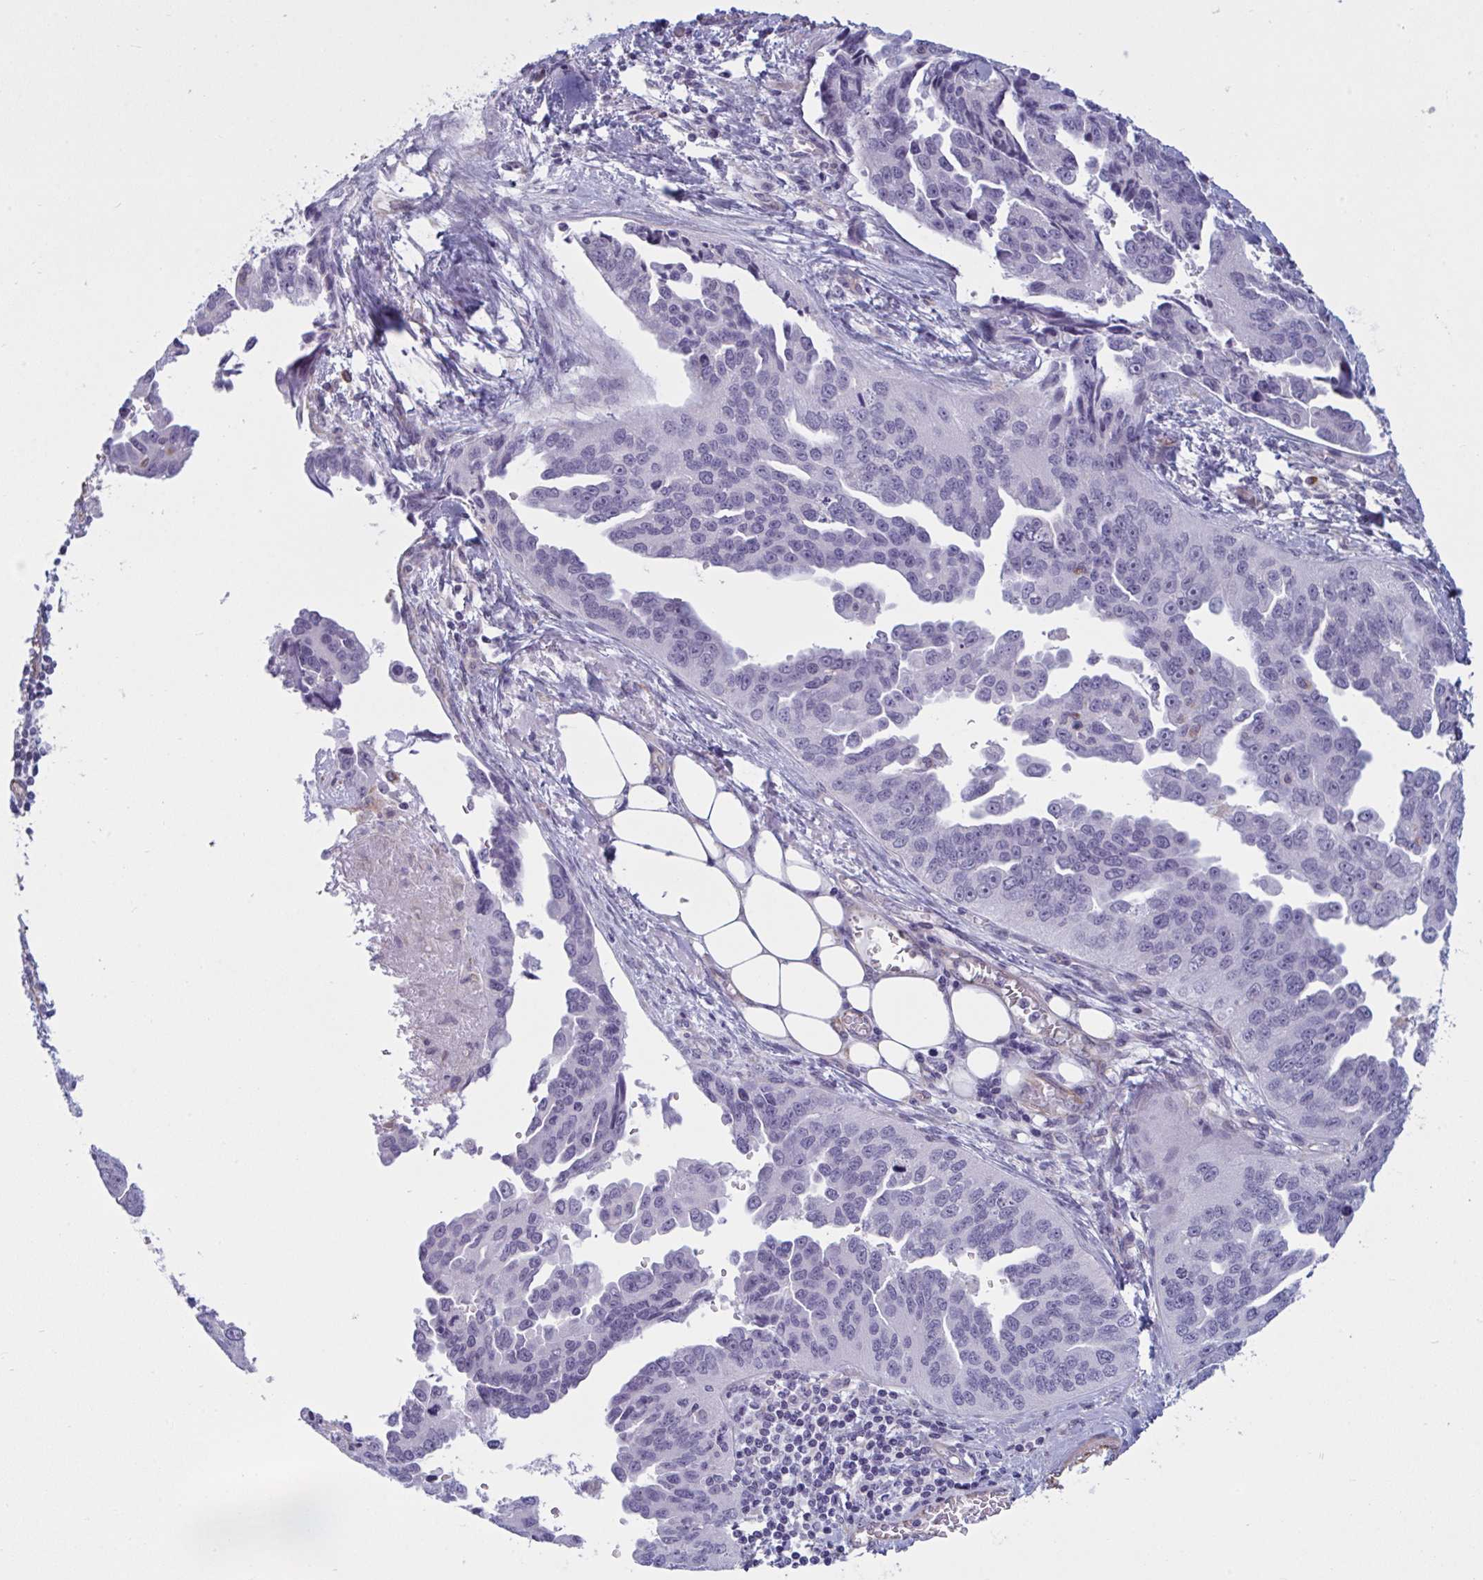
{"staining": {"intensity": "negative", "quantity": "none", "location": "none"}, "tissue": "ovarian cancer", "cell_type": "Tumor cells", "image_type": "cancer", "snomed": [{"axis": "morphology", "description": "Cystadenocarcinoma, serous, NOS"}, {"axis": "topography", "description": "Ovary"}], "caption": "Ovarian serous cystadenocarcinoma was stained to show a protein in brown. There is no significant expression in tumor cells.", "gene": "OR1L3", "patient": {"sex": "female", "age": 75}}